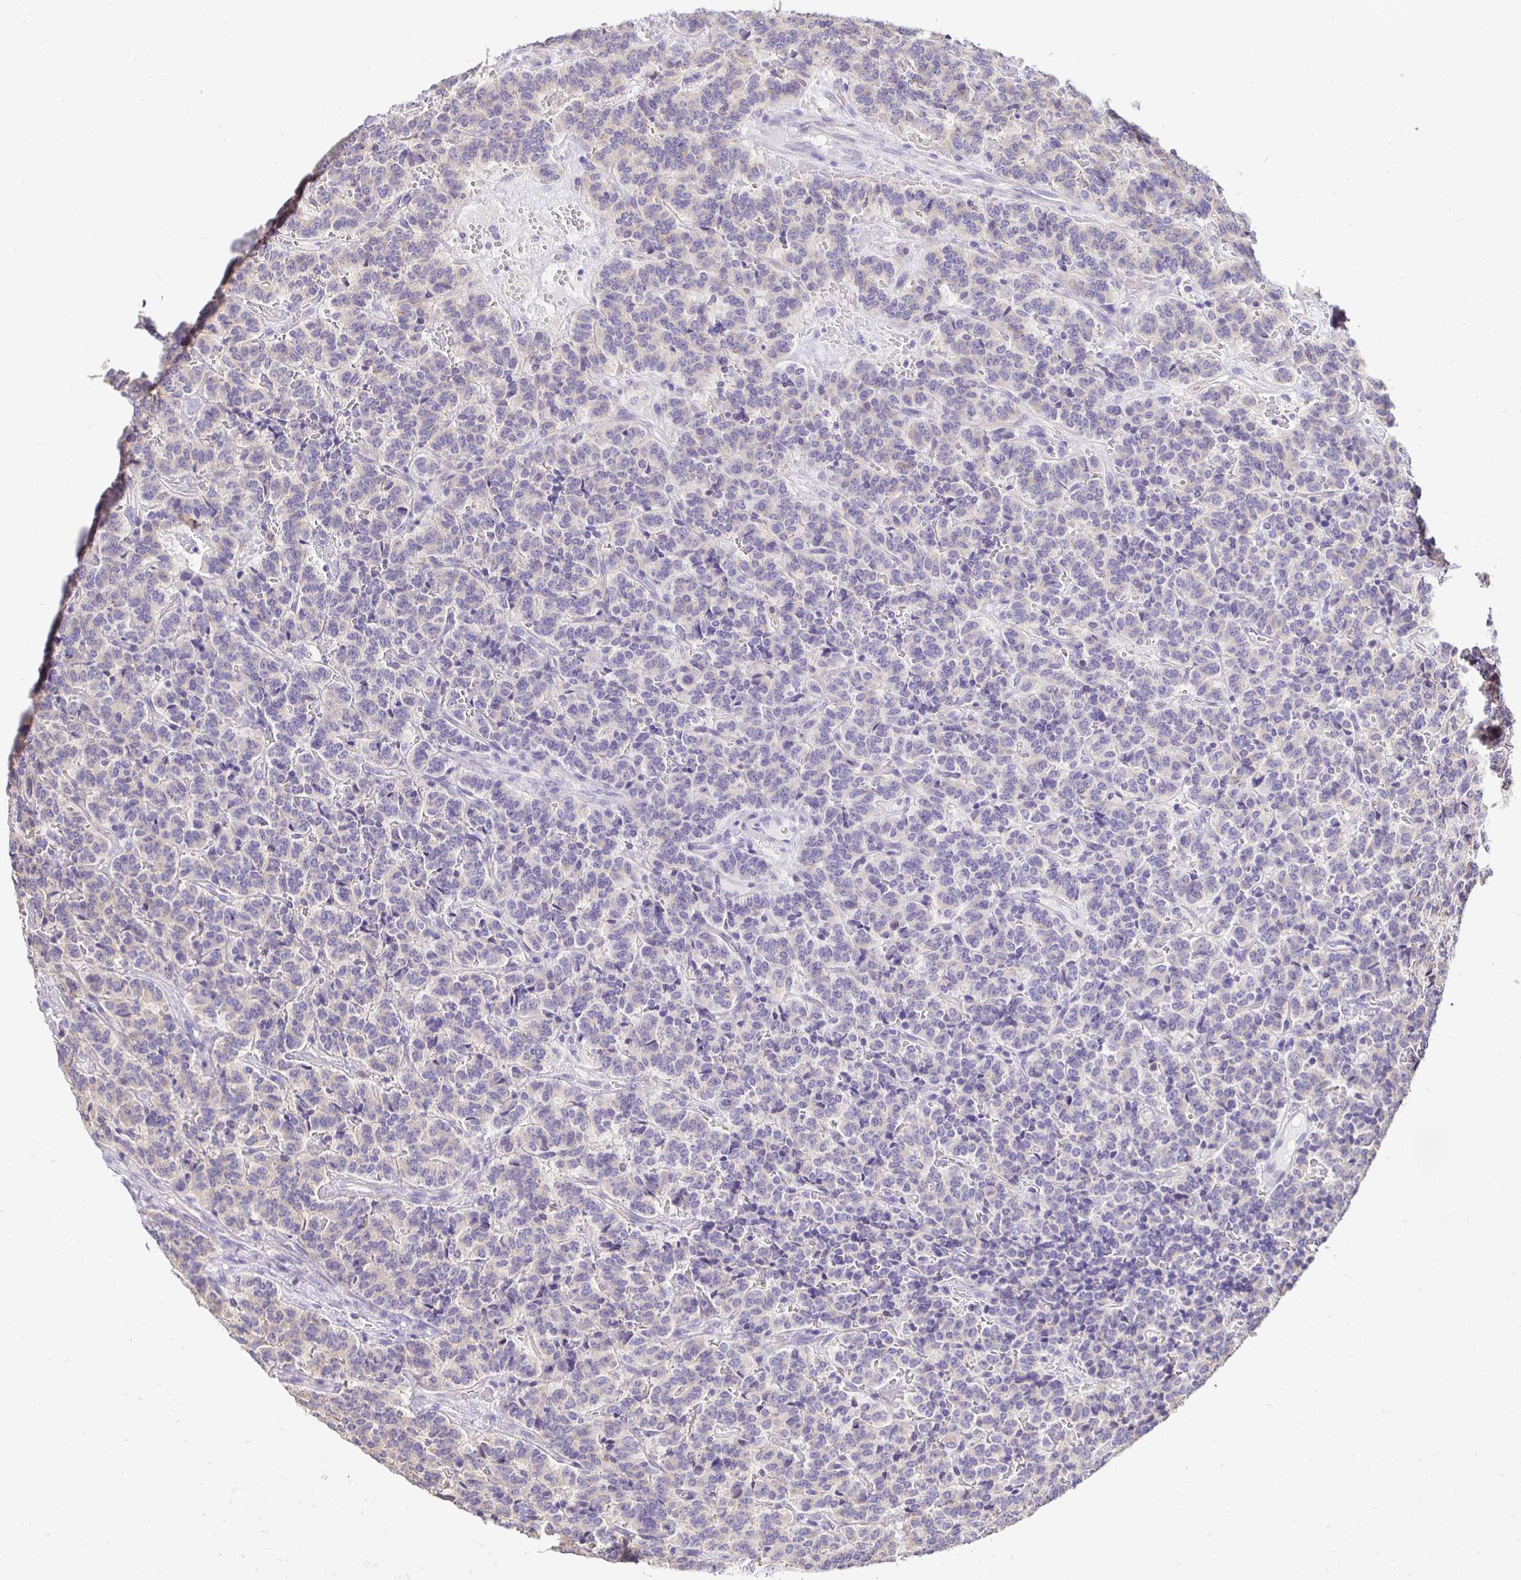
{"staining": {"intensity": "negative", "quantity": "none", "location": "none"}, "tissue": "carcinoid", "cell_type": "Tumor cells", "image_type": "cancer", "snomed": [{"axis": "morphology", "description": "Carcinoid, malignant, NOS"}, {"axis": "topography", "description": "Pancreas"}], "caption": "IHC histopathology image of neoplastic tissue: human malignant carcinoid stained with DAB (3,3'-diaminobenzidine) demonstrates no significant protein staining in tumor cells. (Immunohistochemistry (ihc), brightfield microscopy, high magnification).", "gene": "SLC9A1", "patient": {"sex": "male", "age": 36}}